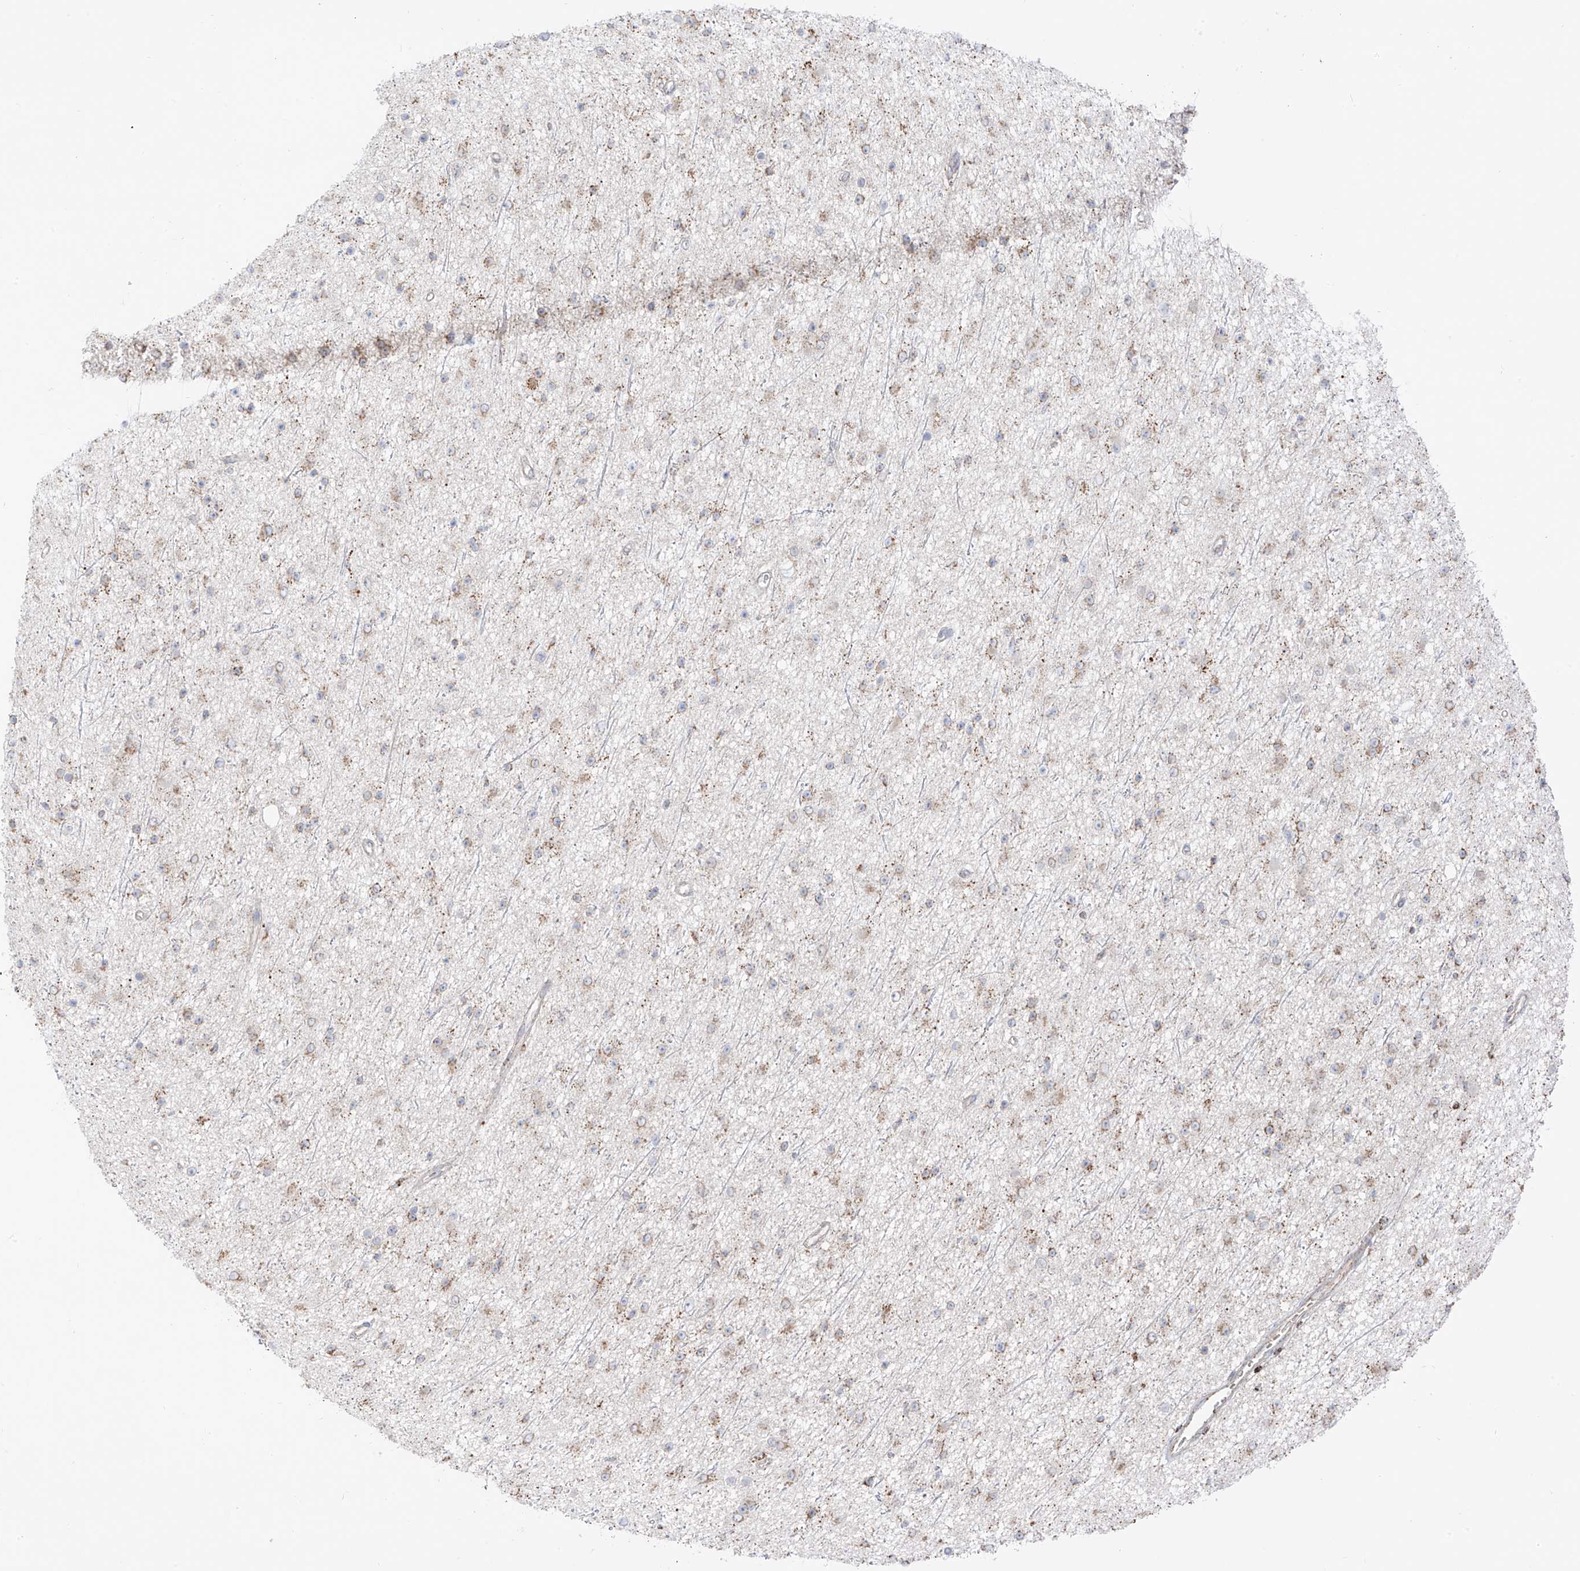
{"staining": {"intensity": "weak", "quantity": "25%-75%", "location": "cytoplasmic/membranous"}, "tissue": "glioma", "cell_type": "Tumor cells", "image_type": "cancer", "snomed": [{"axis": "morphology", "description": "Glioma, malignant, Low grade"}, {"axis": "topography", "description": "Cerebral cortex"}], "caption": "DAB immunohistochemical staining of low-grade glioma (malignant) shows weak cytoplasmic/membranous protein staining in approximately 25%-75% of tumor cells.", "gene": "ETHE1", "patient": {"sex": "female", "age": 39}}